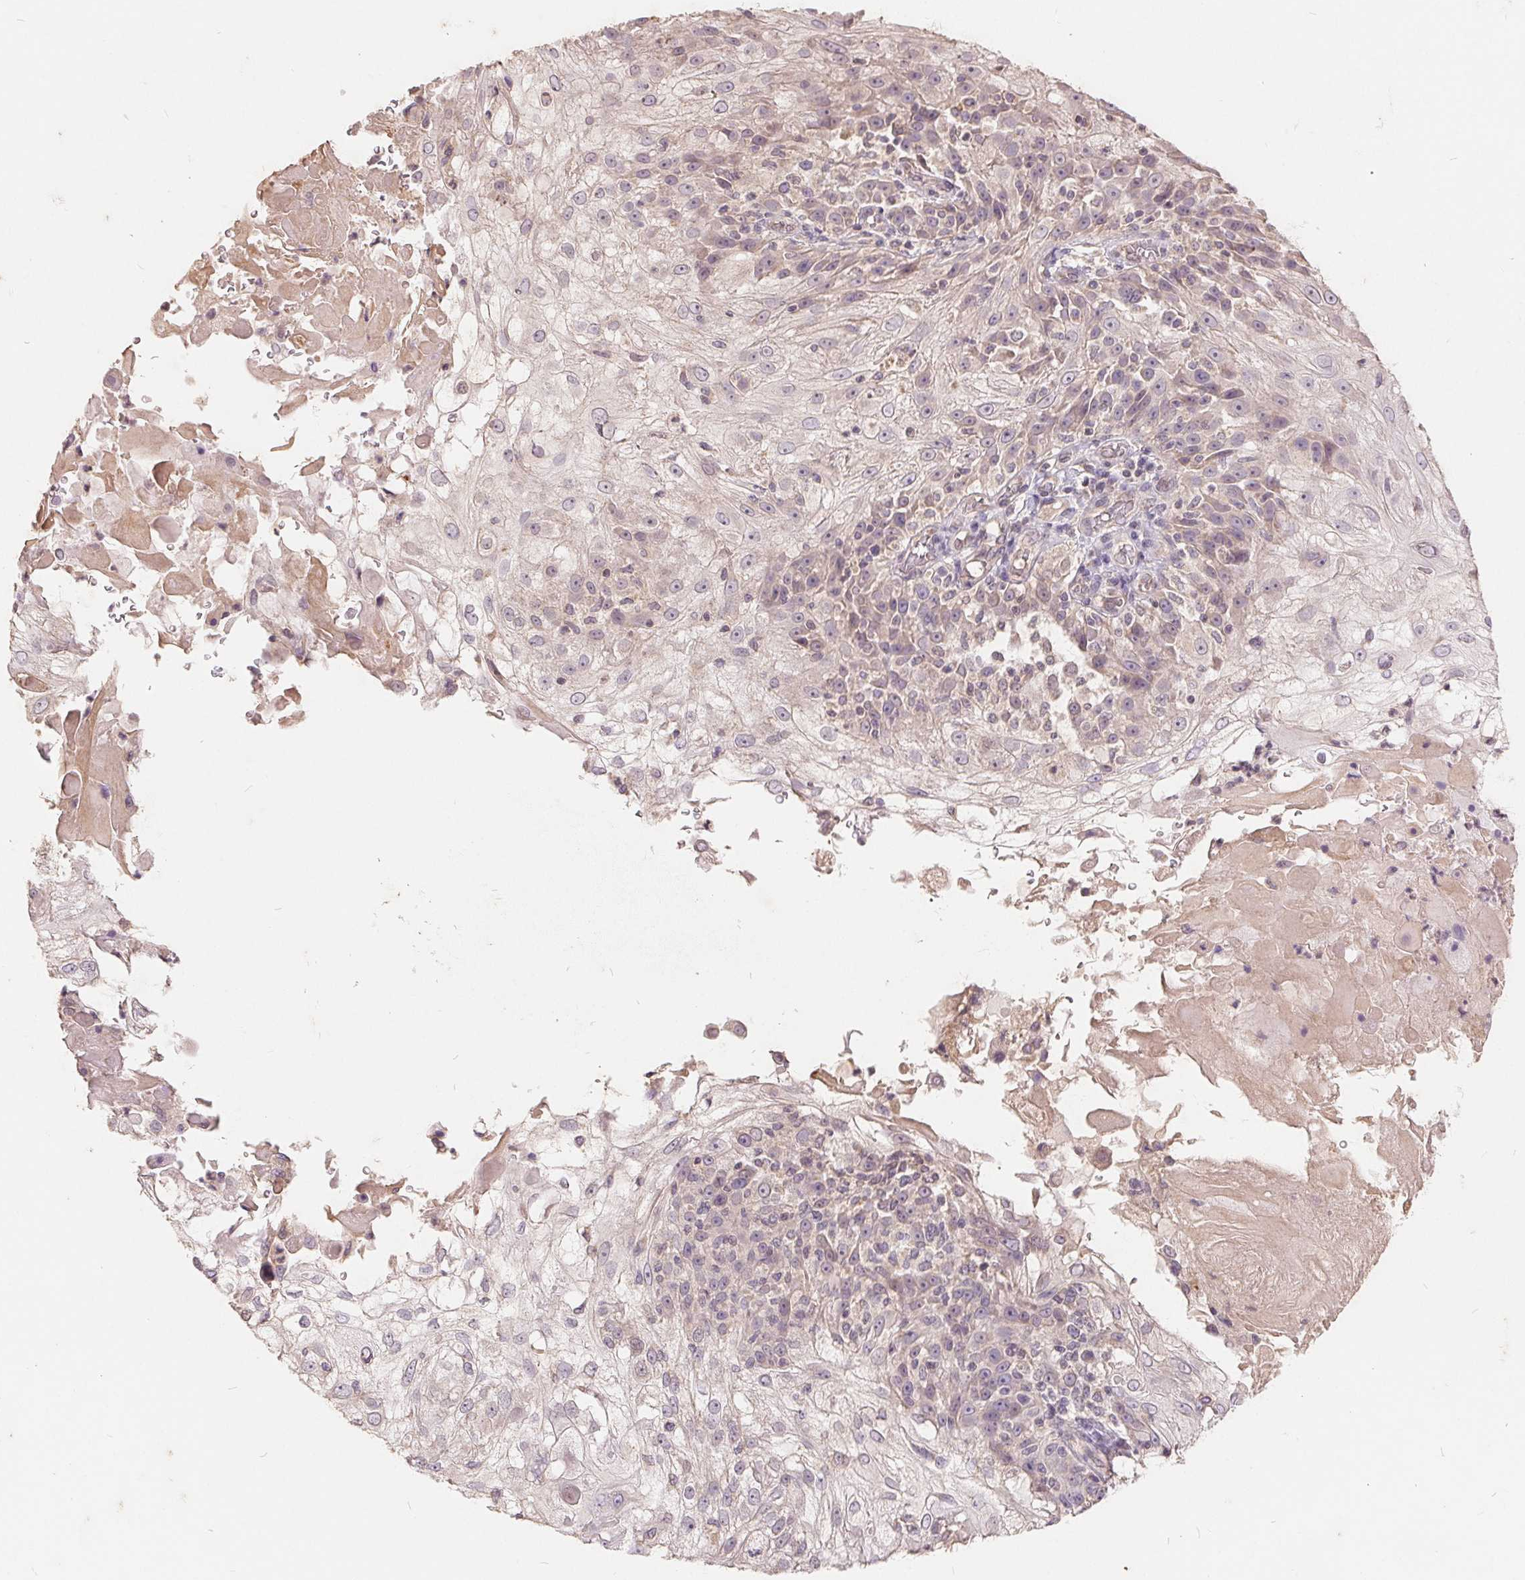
{"staining": {"intensity": "weak", "quantity": "<25%", "location": "cytoplasmic/membranous"}, "tissue": "skin cancer", "cell_type": "Tumor cells", "image_type": "cancer", "snomed": [{"axis": "morphology", "description": "Normal tissue, NOS"}, {"axis": "morphology", "description": "Squamous cell carcinoma, NOS"}, {"axis": "topography", "description": "Skin"}], "caption": "An immunohistochemistry (IHC) photomicrograph of skin cancer is shown. There is no staining in tumor cells of skin cancer. (DAB immunohistochemistry with hematoxylin counter stain).", "gene": "CDIPT", "patient": {"sex": "female", "age": 83}}